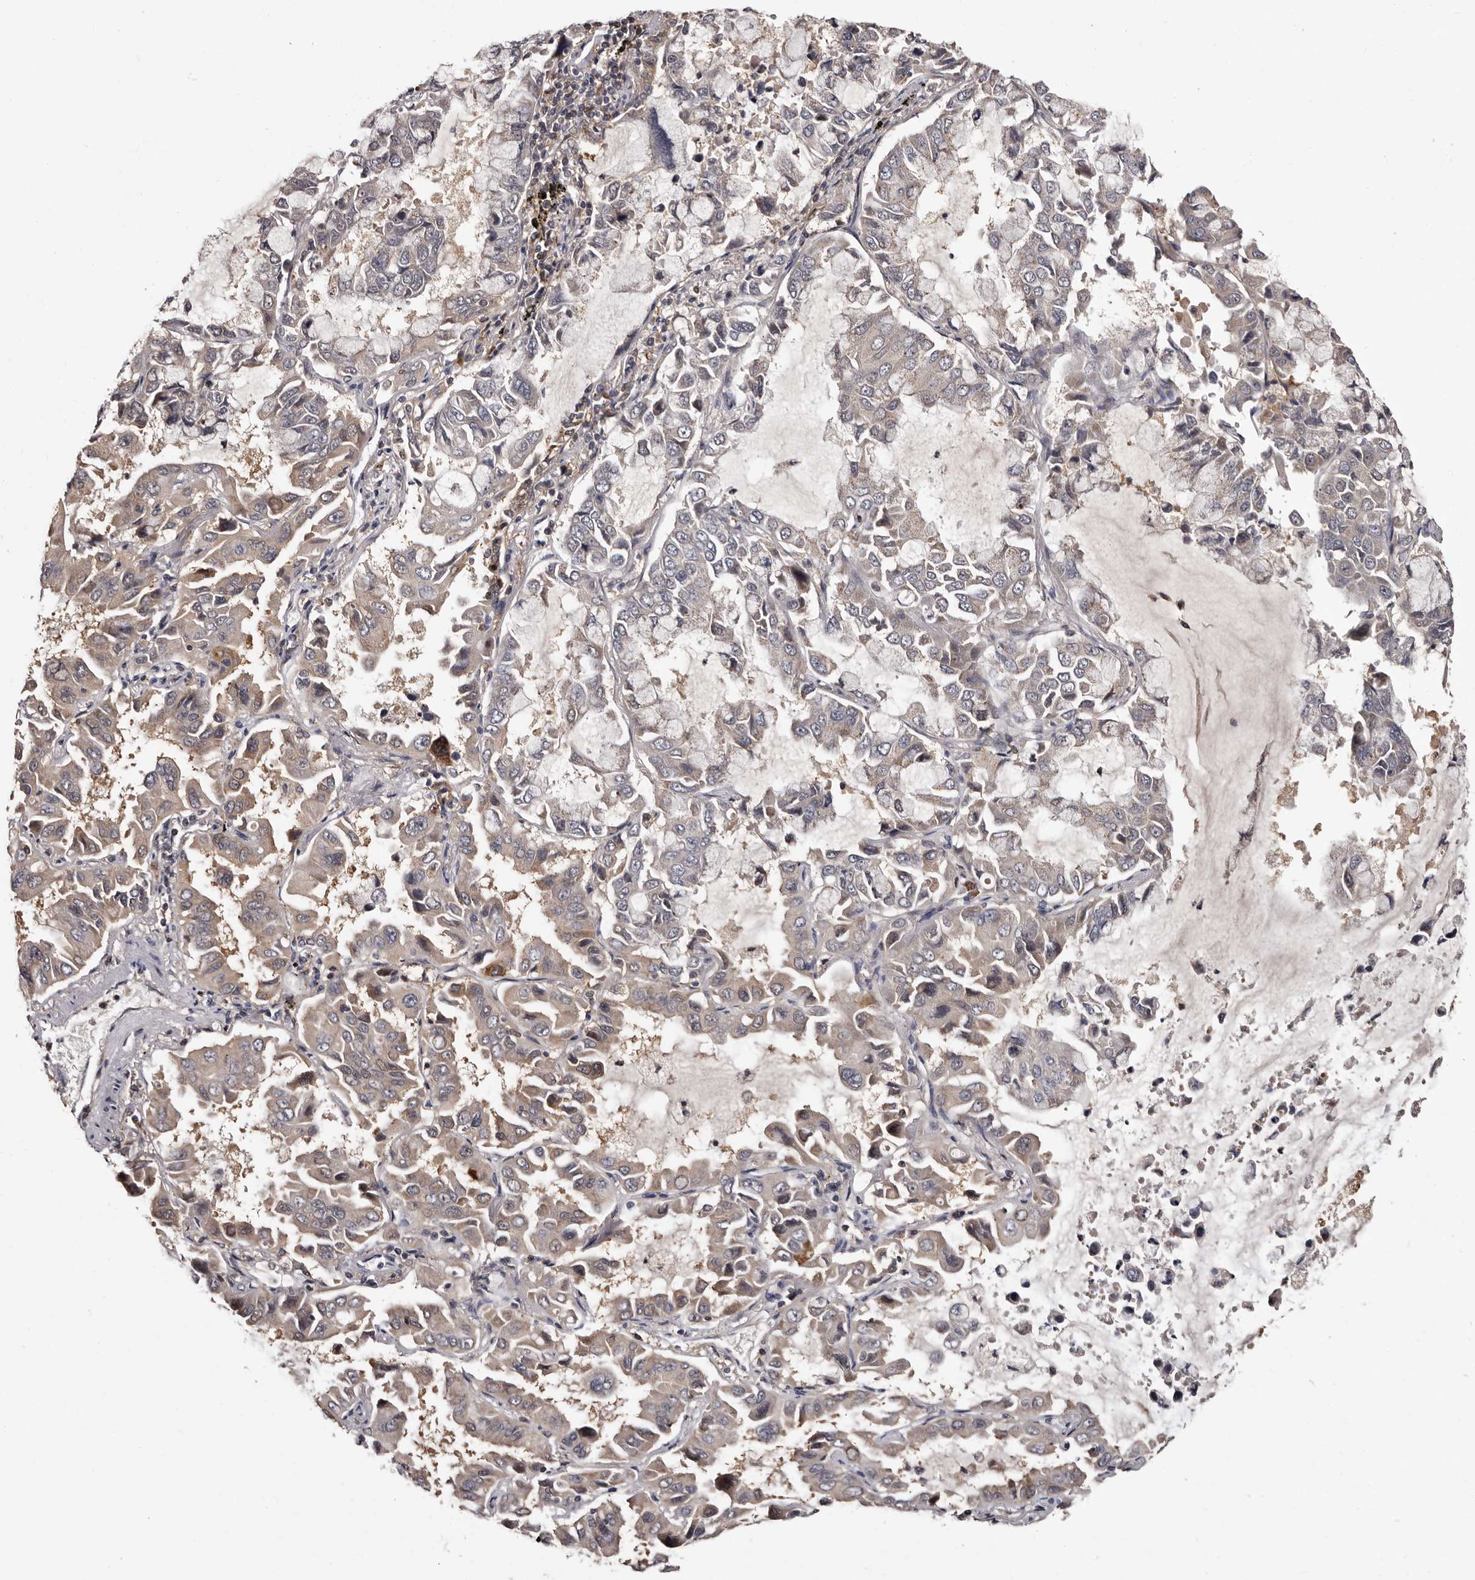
{"staining": {"intensity": "negative", "quantity": "none", "location": "none"}, "tissue": "lung cancer", "cell_type": "Tumor cells", "image_type": "cancer", "snomed": [{"axis": "morphology", "description": "Adenocarcinoma, NOS"}, {"axis": "topography", "description": "Lung"}], "caption": "Tumor cells are negative for protein expression in human adenocarcinoma (lung).", "gene": "DNPH1", "patient": {"sex": "male", "age": 64}}